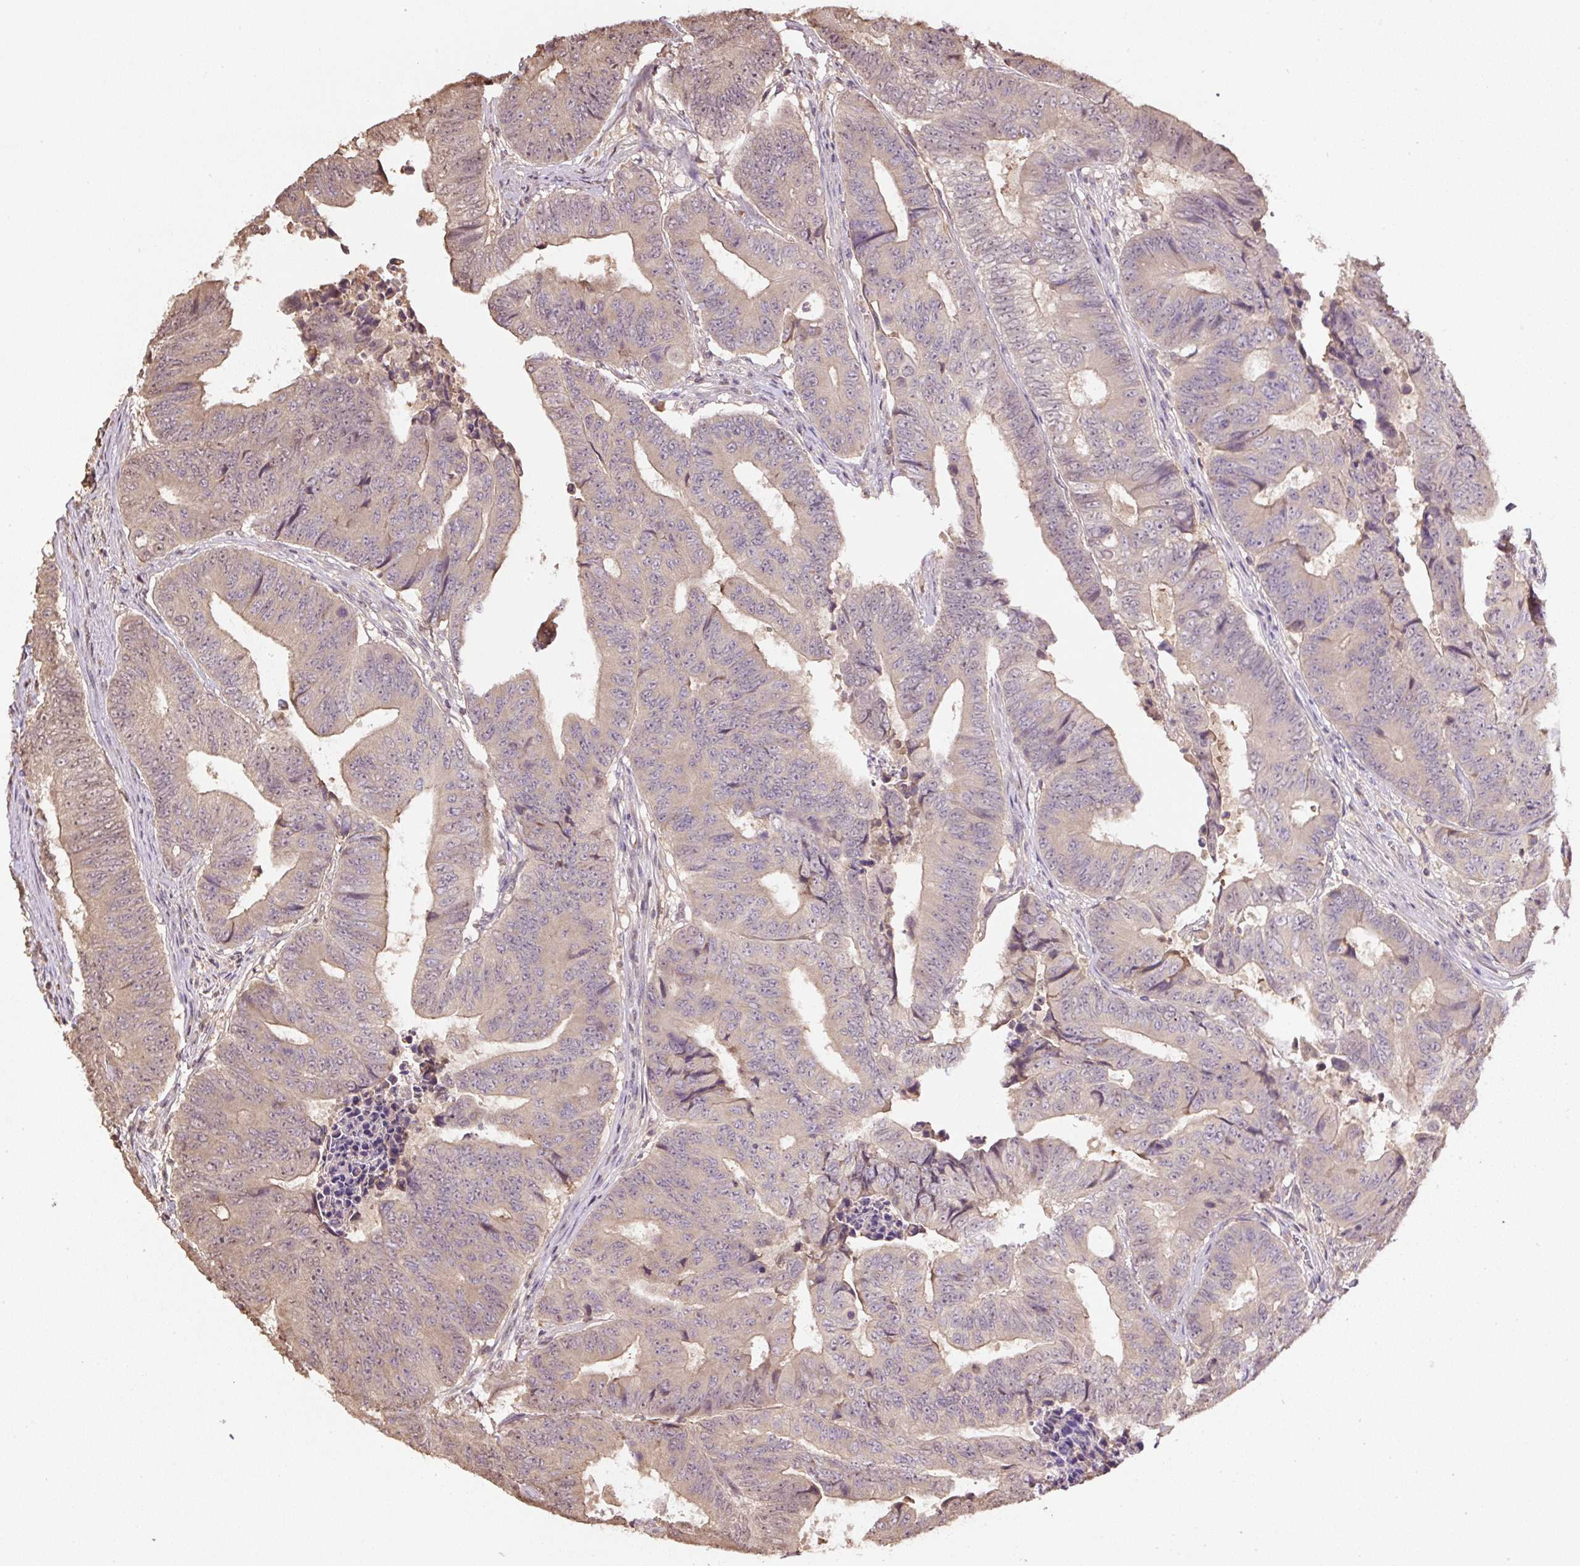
{"staining": {"intensity": "weak", "quantity": "25%-75%", "location": "cytoplasmic/membranous"}, "tissue": "colorectal cancer", "cell_type": "Tumor cells", "image_type": "cancer", "snomed": [{"axis": "morphology", "description": "Adenocarcinoma, NOS"}, {"axis": "topography", "description": "Colon"}], "caption": "A photomicrograph of adenocarcinoma (colorectal) stained for a protein reveals weak cytoplasmic/membranous brown staining in tumor cells. The staining is performed using DAB (3,3'-diaminobenzidine) brown chromogen to label protein expression. The nuclei are counter-stained blue using hematoxylin.", "gene": "TMEM170B", "patient": {"sex": "female", "age": 48}}